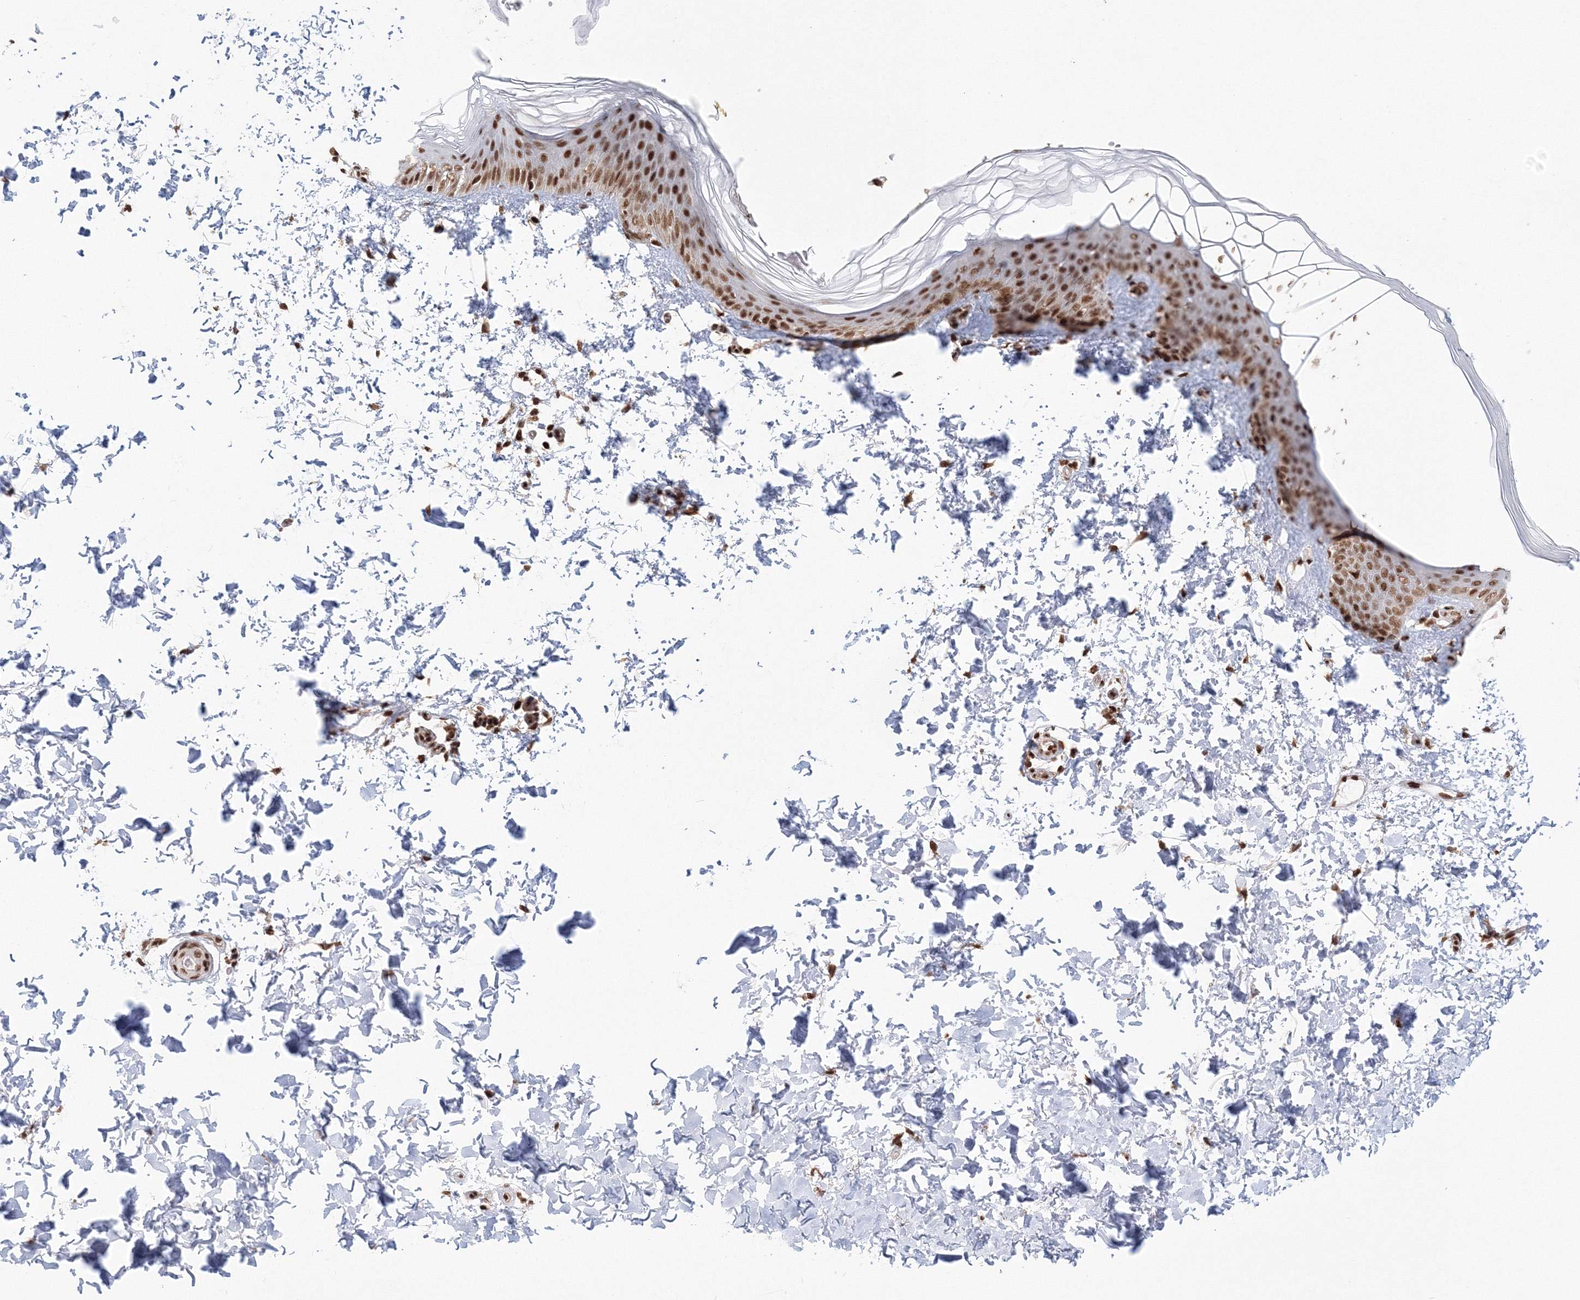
{"staining": {"intensity": "strong", "quantity": ">75%", "location": "cytoplasmic/membranous,nuclear"}, "tissue": "skin", "cell_type": "Fibroblasts", "image_type": "normal", "snomed": [{"axis": "morphology", "description": "Normal tissue, NOS"}, {"axis": "morphology", "description": "Neoplasm, benign, NOS"}, {"axis": "topography", "description": "Skin"}, {"axis": "topography", "description": "Soft tissue"}], "caption": "Skin stained with a brown dye reveals strong cytoplasmic/membranous,nuclear positive staining in approximately >75% of fibroblasts.", "gene": "KIF20A", "patient": {"sex": "male", "age": 26}}